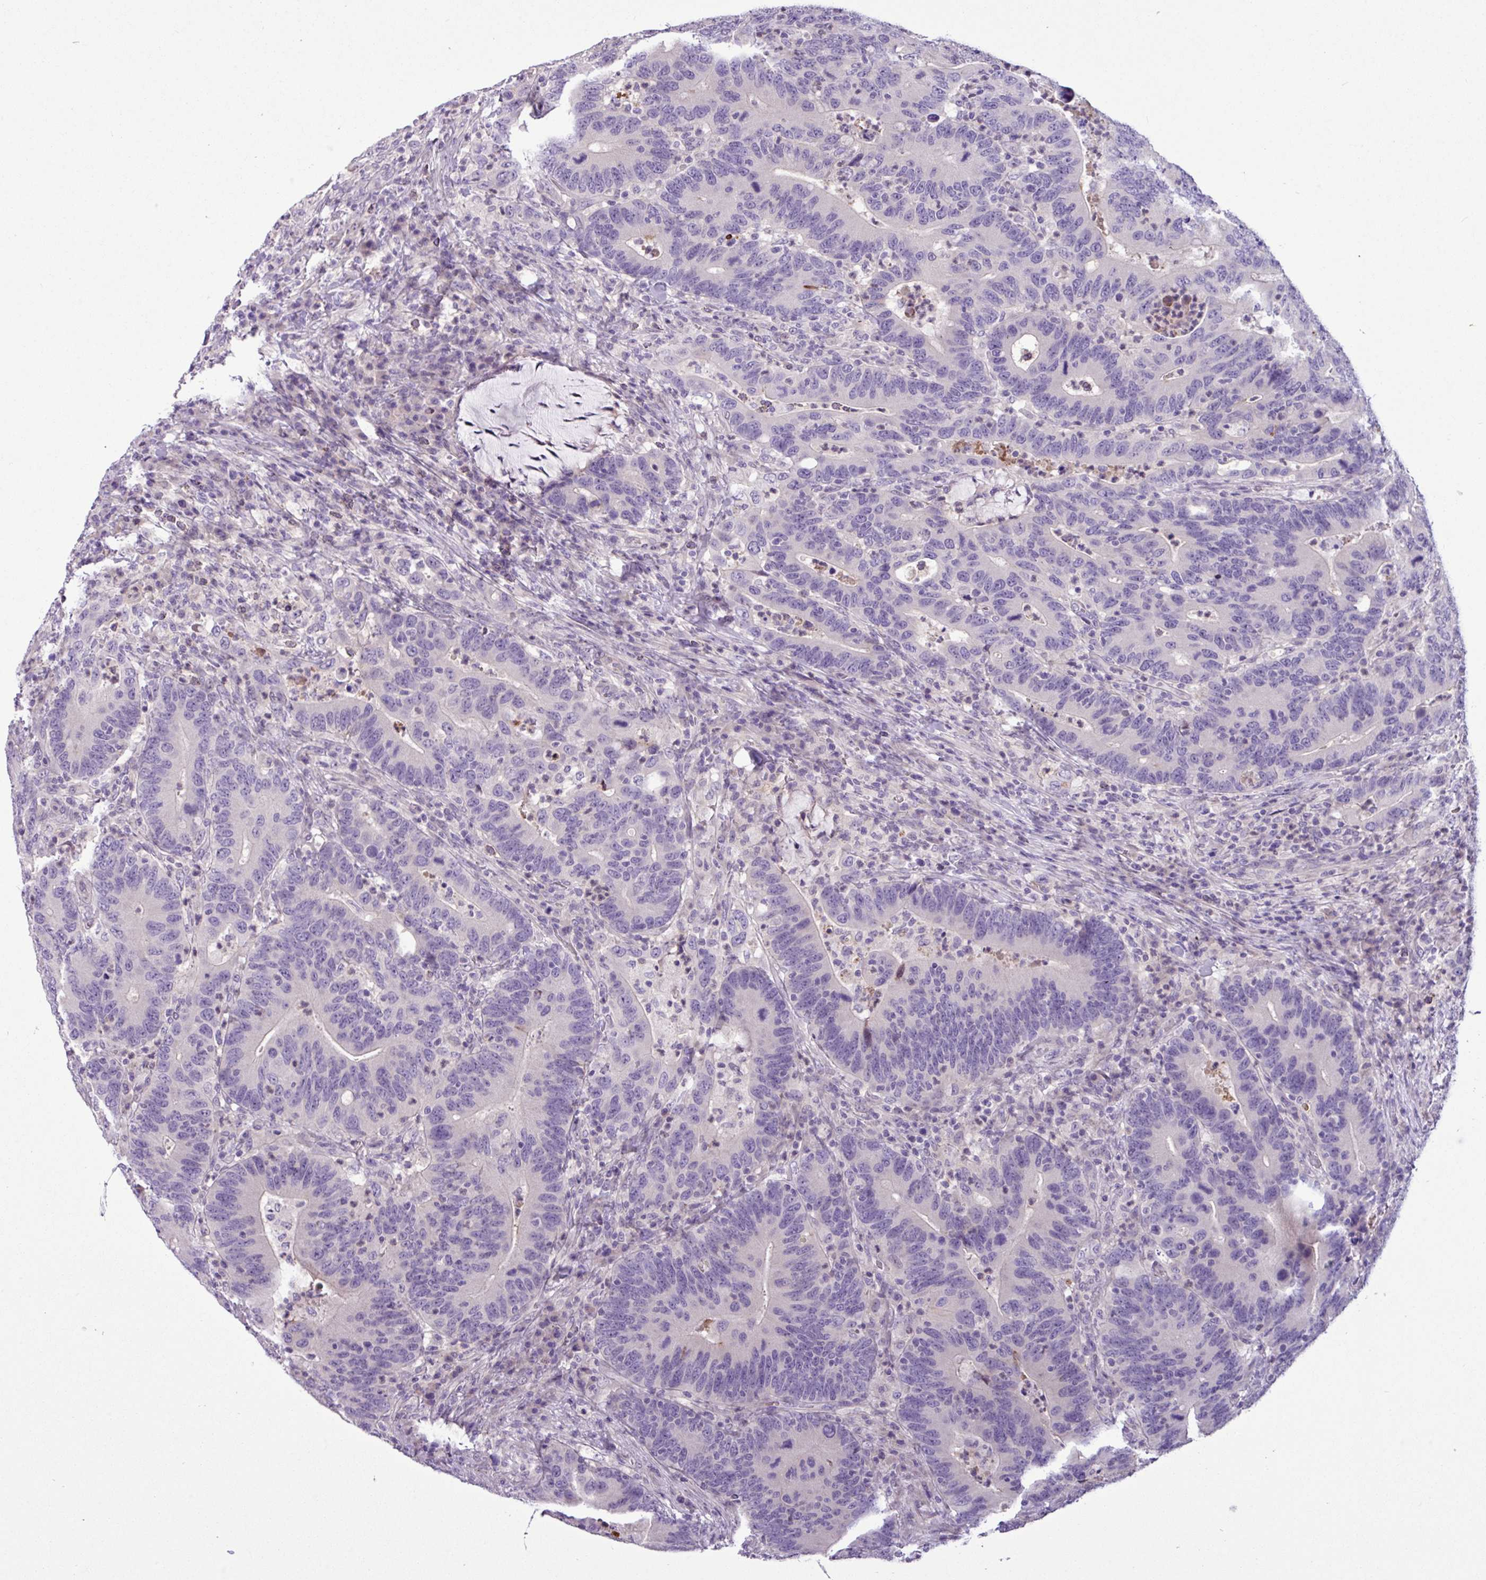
{"staining": {"intensity": "negative", "quantity": "none", "location": "none"}, "tissue": "colorectal cancer", "cell_type": "Tumor cells", "image_type": "cancer", "snomed": [{"axis": "morphology", "description": "Adenocarcinoma, NOS"}, {"axis": "topography", "description": "Colon"}], "caption": "This is an immunohistochemistry (IHC) image of colorectal cancer. There is no positivity in tumor cells.", "gene": "PNLDC1", "patient": {"sex": "female", "age": 66}}